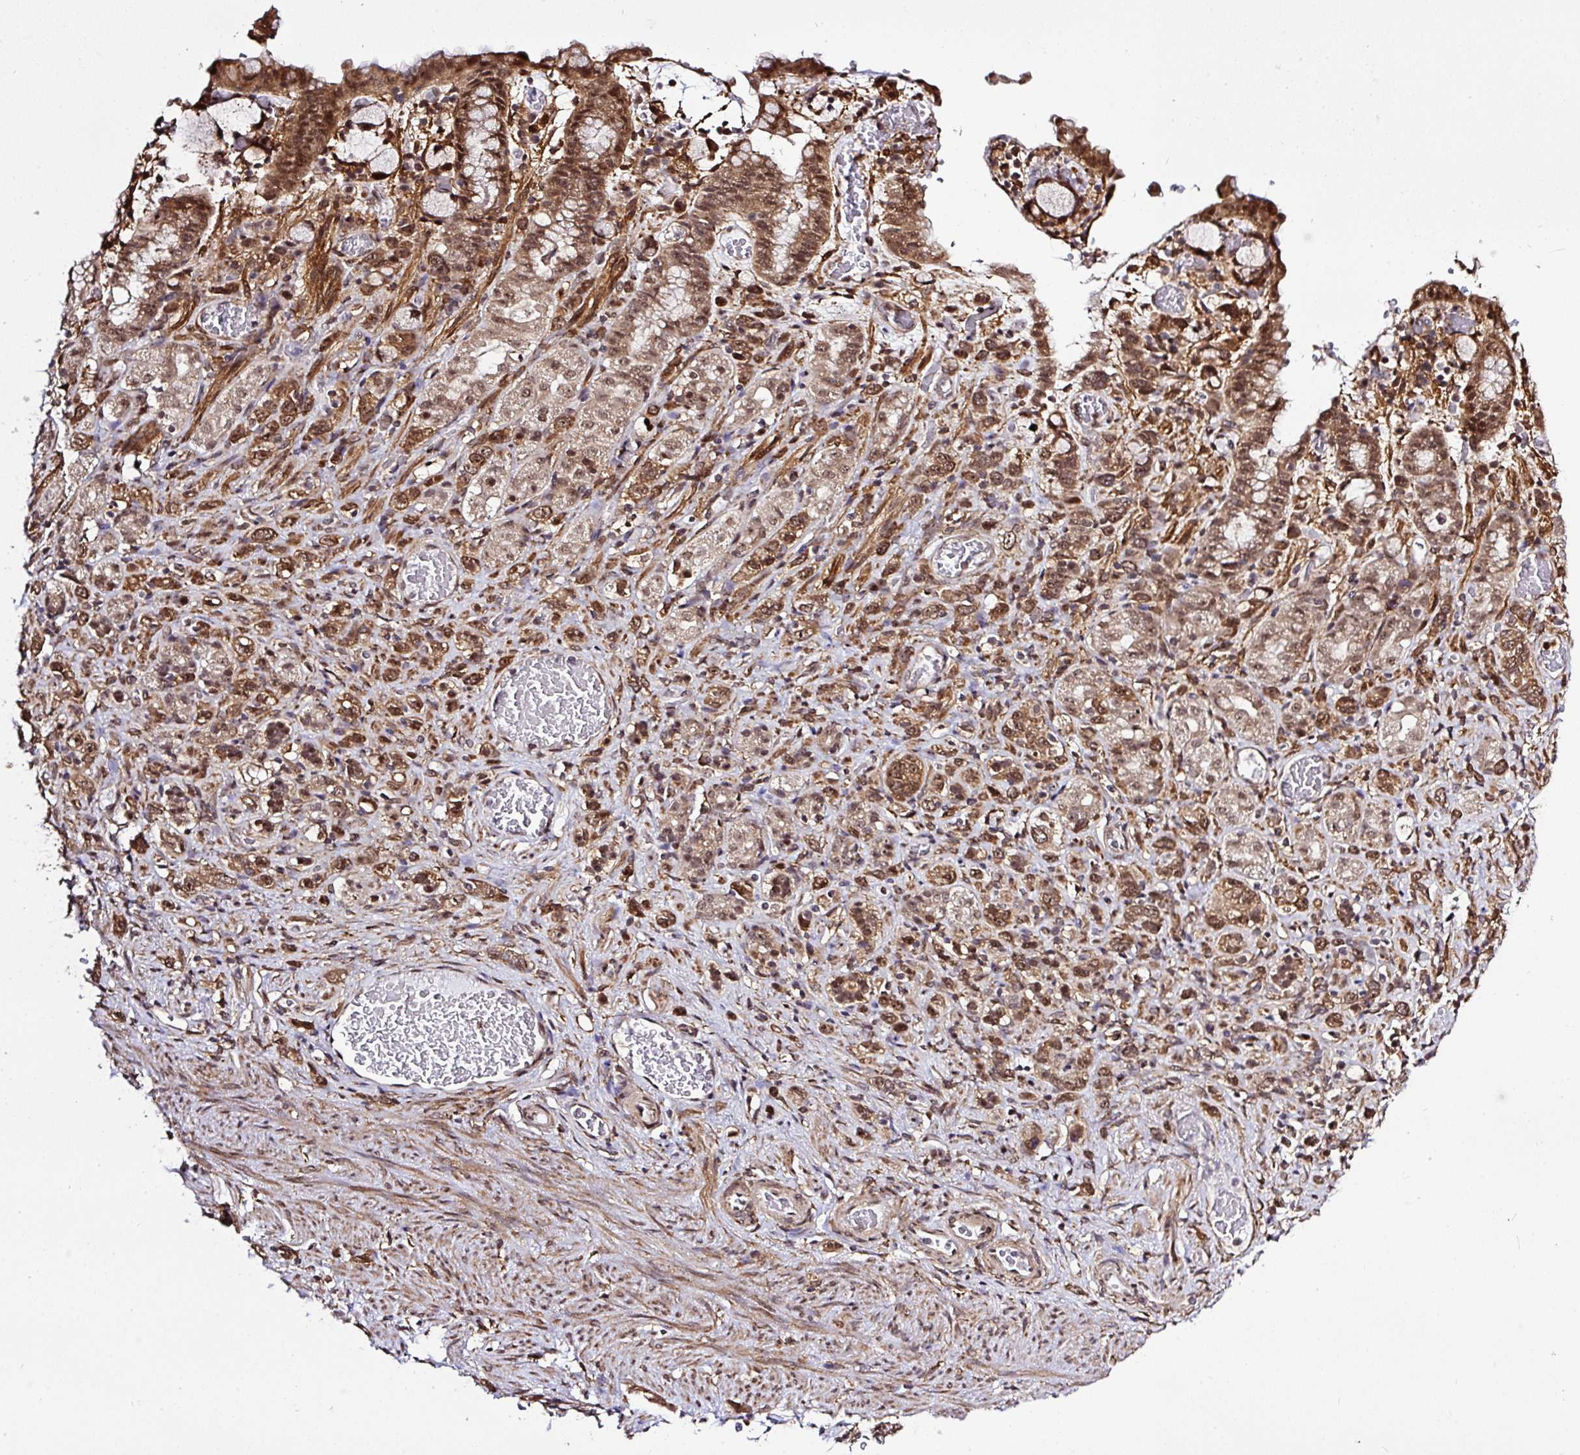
{"staining": {"intensity": "moderate", "quantity": ">75%", "location": "cytoplasmic/membranous,nuclear"}, "tissue": "stomach cancer", "cell_type": "Tumor cells", "image_type": "cancer", "snomed": [{"axis": "morphology", "description": "Adenocarcinoma, NOS"}, {"axis": "topography", "description": "Stomach"}], "caption": "Immunohistochemistry (IHC) micrograph of neoplastic tissue: human adenocarcinoma (stomach) stained using immunohistochemistry (IHC) shows medium levels of moderate protein expression localized specifically in the cytoplasmic/membranous and nuclear of tumor cells, appearing as a cytoplasmic/membranous and nuclear brown color.", "gene": "FAM153A", "patient": {"sex": "female", "age": 65}}